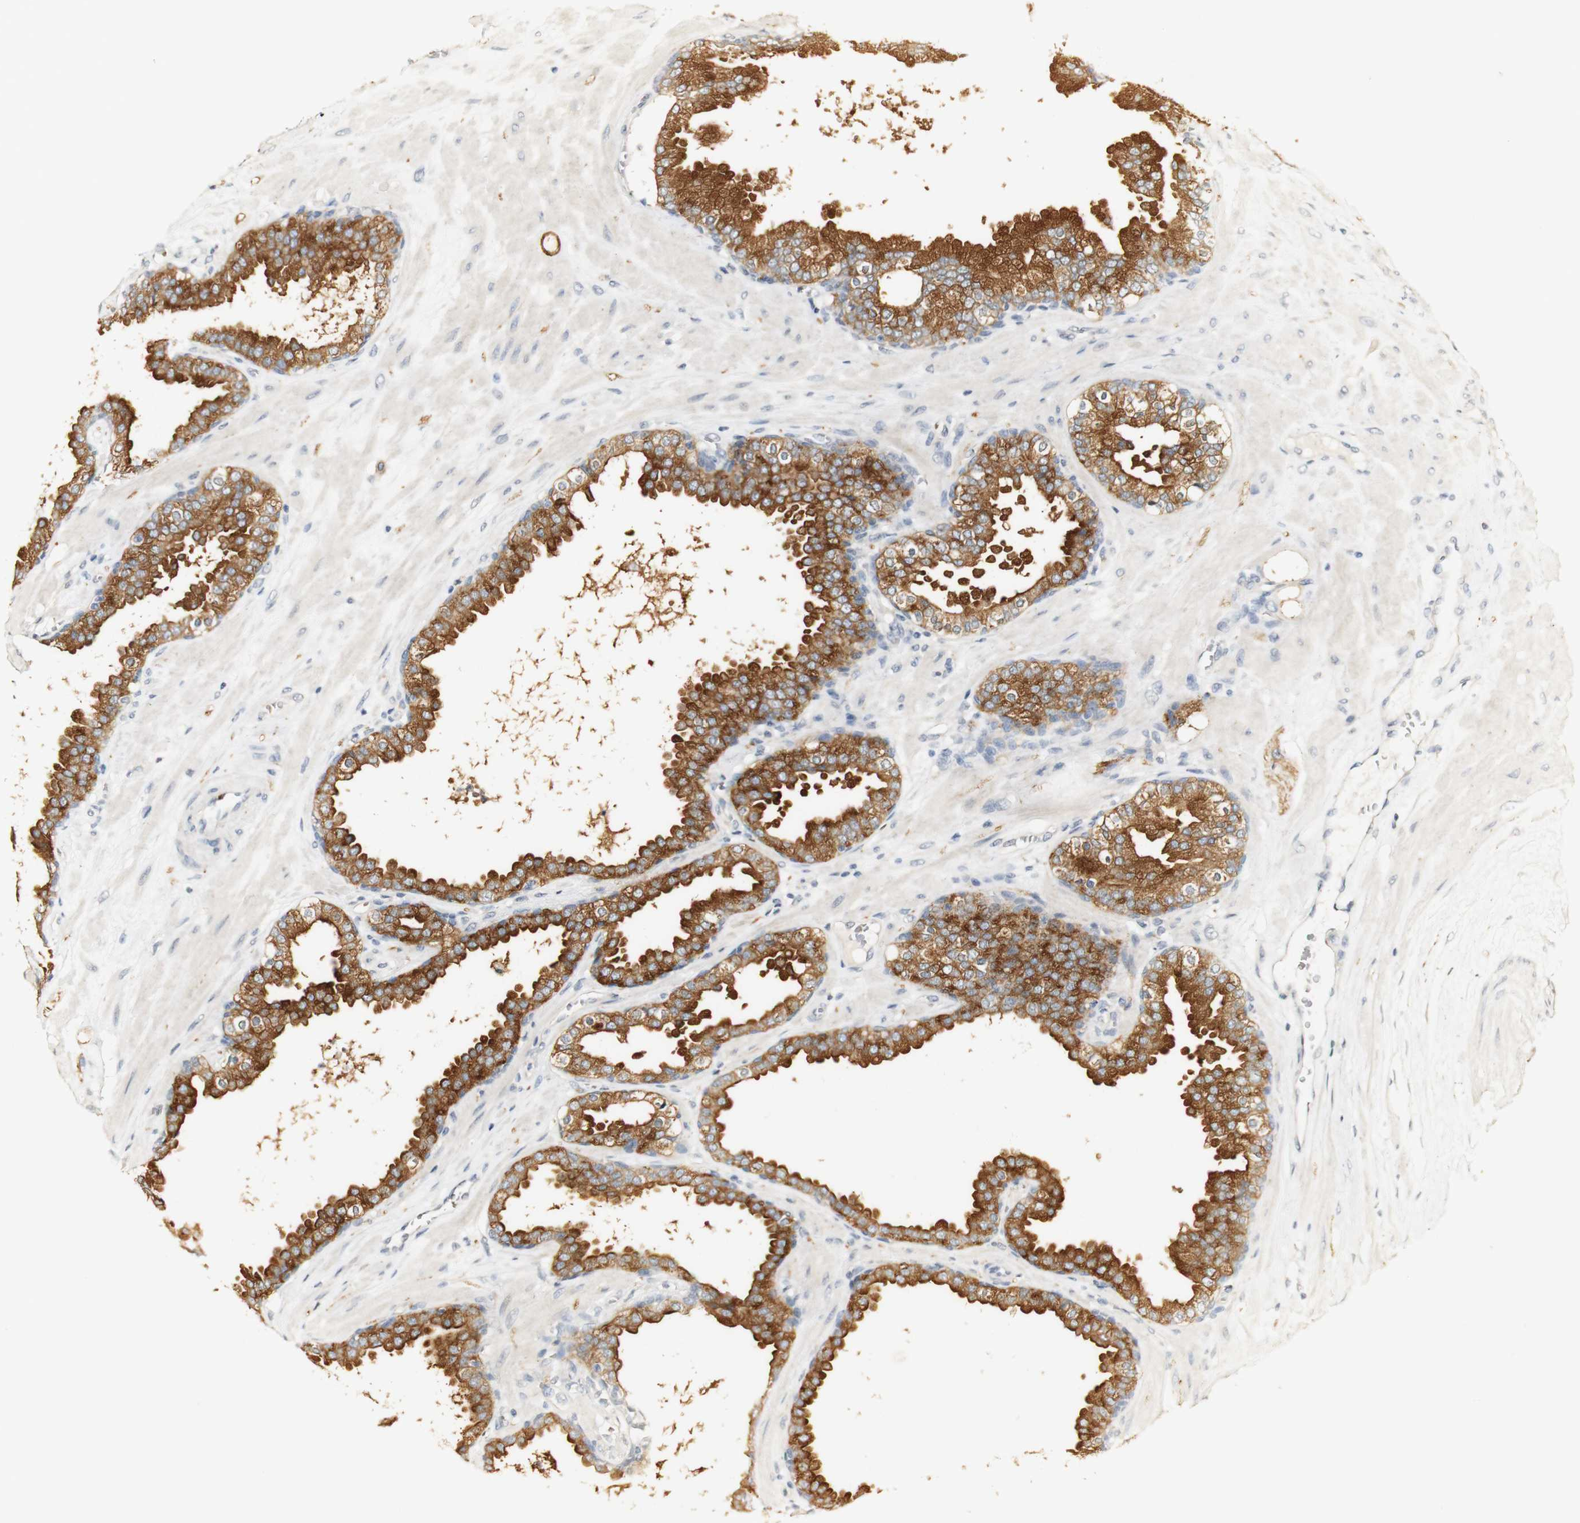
{"staining": {"intensity": "strong", "quantity": ">75%", "location": "cytoplasmic/membranous"}, "tissue": "prostate", "cell_type": "Glandular cells", "image_type": "normal", "snomed": [{"axis": "morphology", "description": "Normal tissue, NOS"}, {"axis": "topography", "description": "Prostate"}], "caption": "IHC photomicrograph of benign prostate stained for a protein (brown), which demonstrates high levels of strong cytoplasmic/membranous expression in approximately >75% of glandular cells.", "gene": "SYT7", "patient": {"sex": "male", "age": 51}}